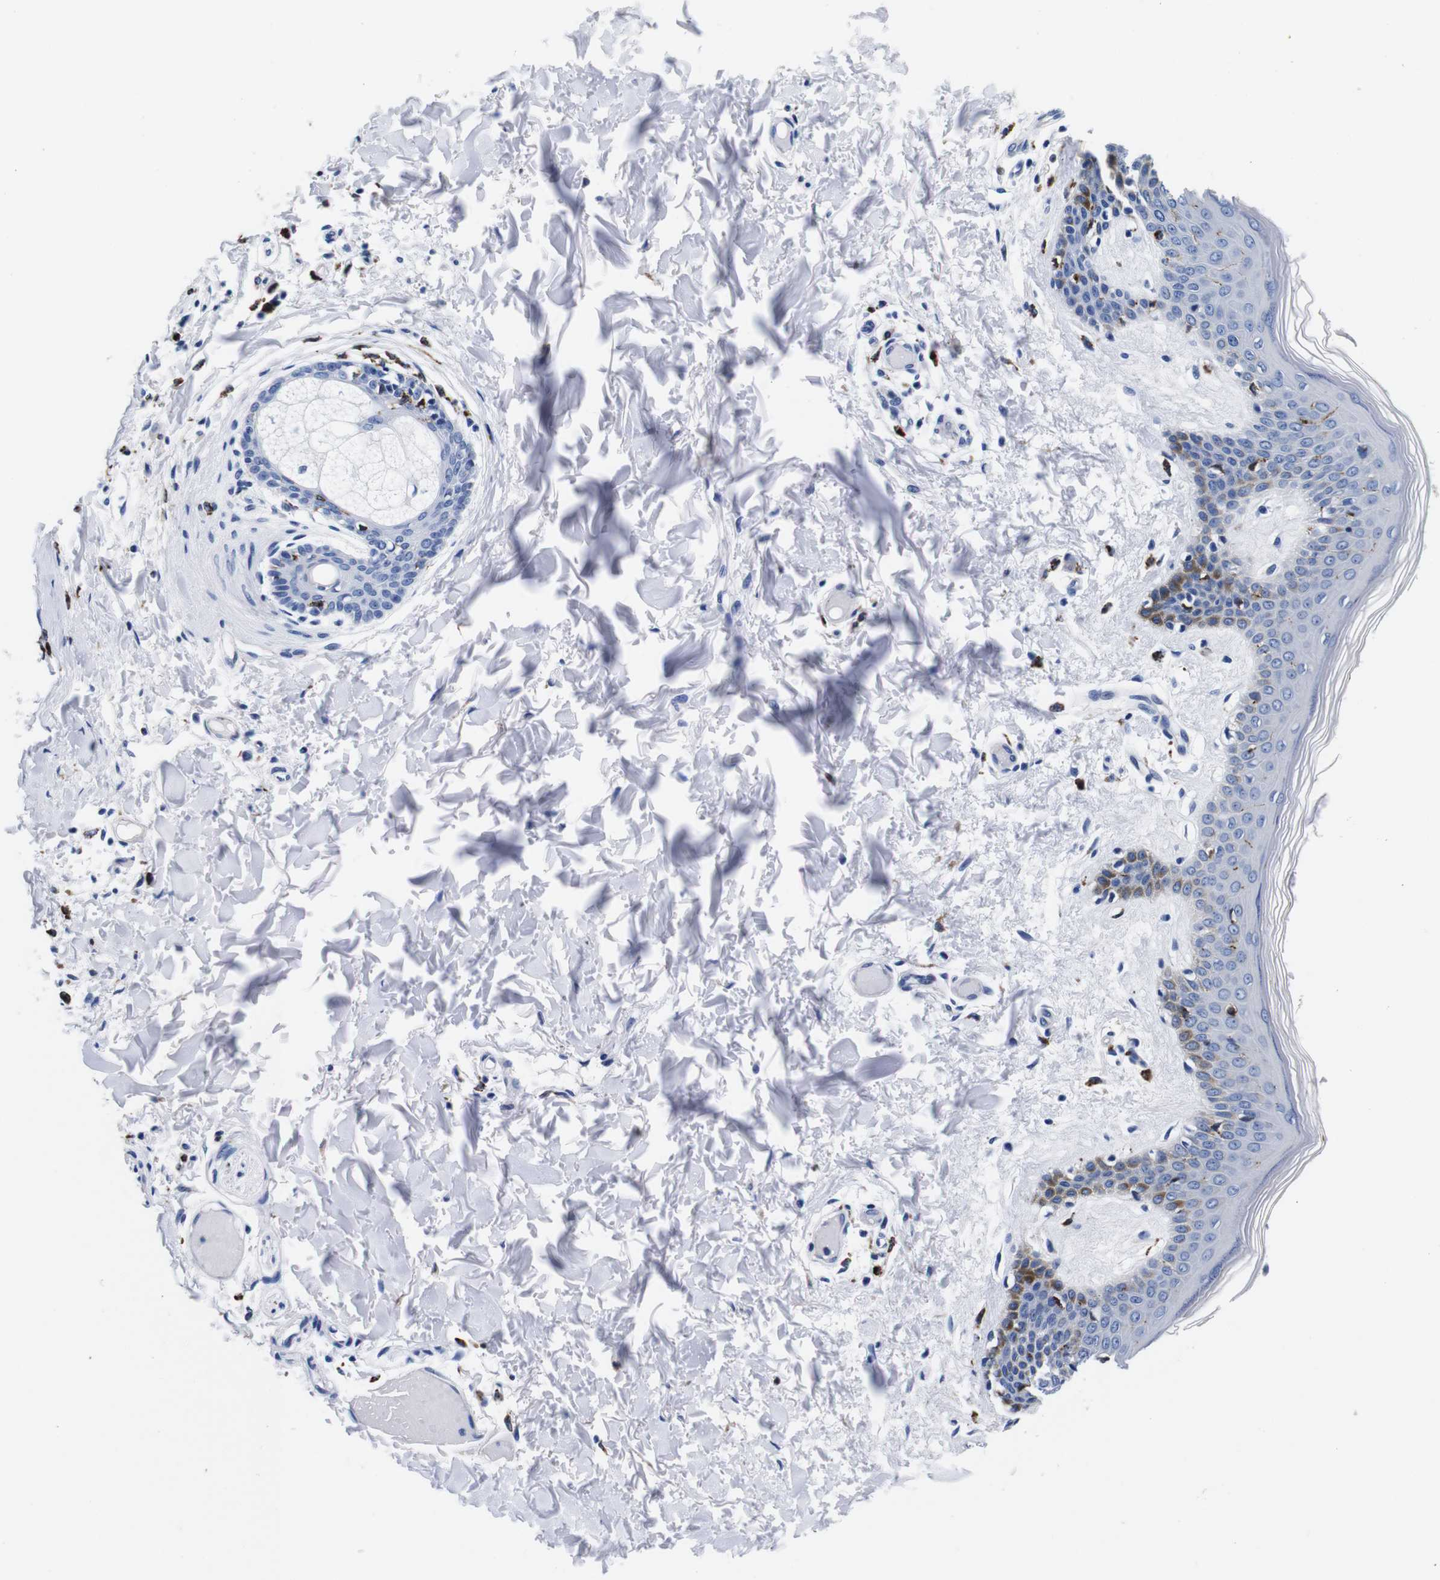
{"staining": {"intensity": "negative", "quantity": "none", "location": "none"}, "tissue": "skin", "cell_type": "Fibroblasts", "image_type": "normal", "snomed": [{"axis": "morphology", "description": "Normal tissue, NOS"}, {"axis": "topography", "description": "Skin"}], "caption": "Immunohistochemical staining of normal human skin shows no significant expression in fibroblasts. (DAB IHC, high magnification).", "gene": "ENSG00000248993", "patient": {"sex": "male", "age": 53}}